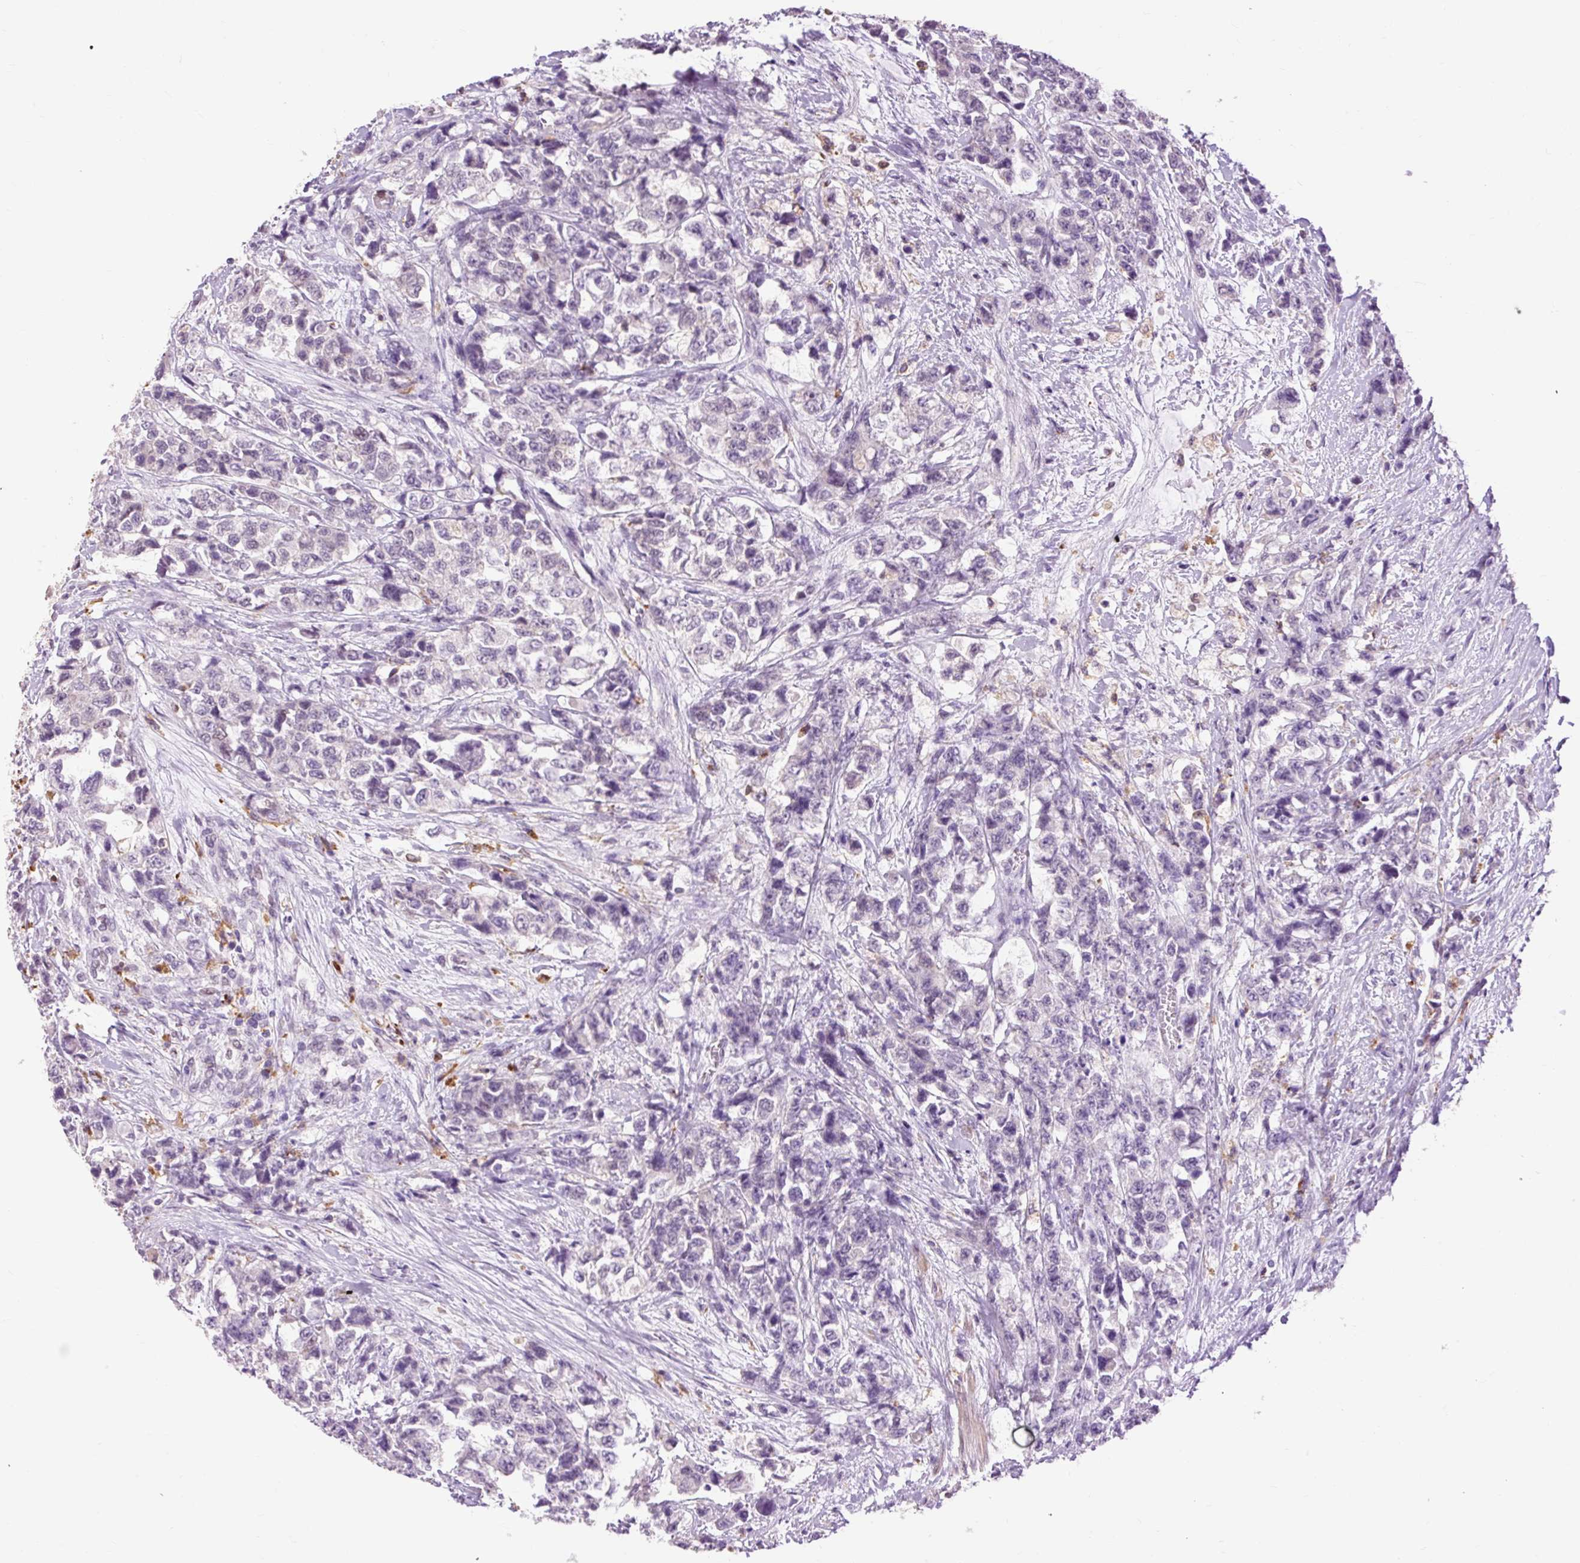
{"staining": {"intensity": "negative", "quantity": "none", "location": "none"}, "tissue": "urothelial cancer", "cell_type": "Tumor cells", "image_type": "cancer", "snomed": [{"axis": "morphology", "description": "Urothelial carcinoma, High grade"}, {"axis": "topography", "description": "Urinary bladder"}], "caption": "Immunohistochemistry photomicrograph of urothelial cancer stained for a protein (brown), which exhibits no staining in tumor cells. The staining was performed using DAB to visualize the protein expression in brown, while the nuclei were stained in blue with hematoxylin (Magnification: 20x).", "gene": "LY86", "patient": {"sex": "female", "age": 78}}